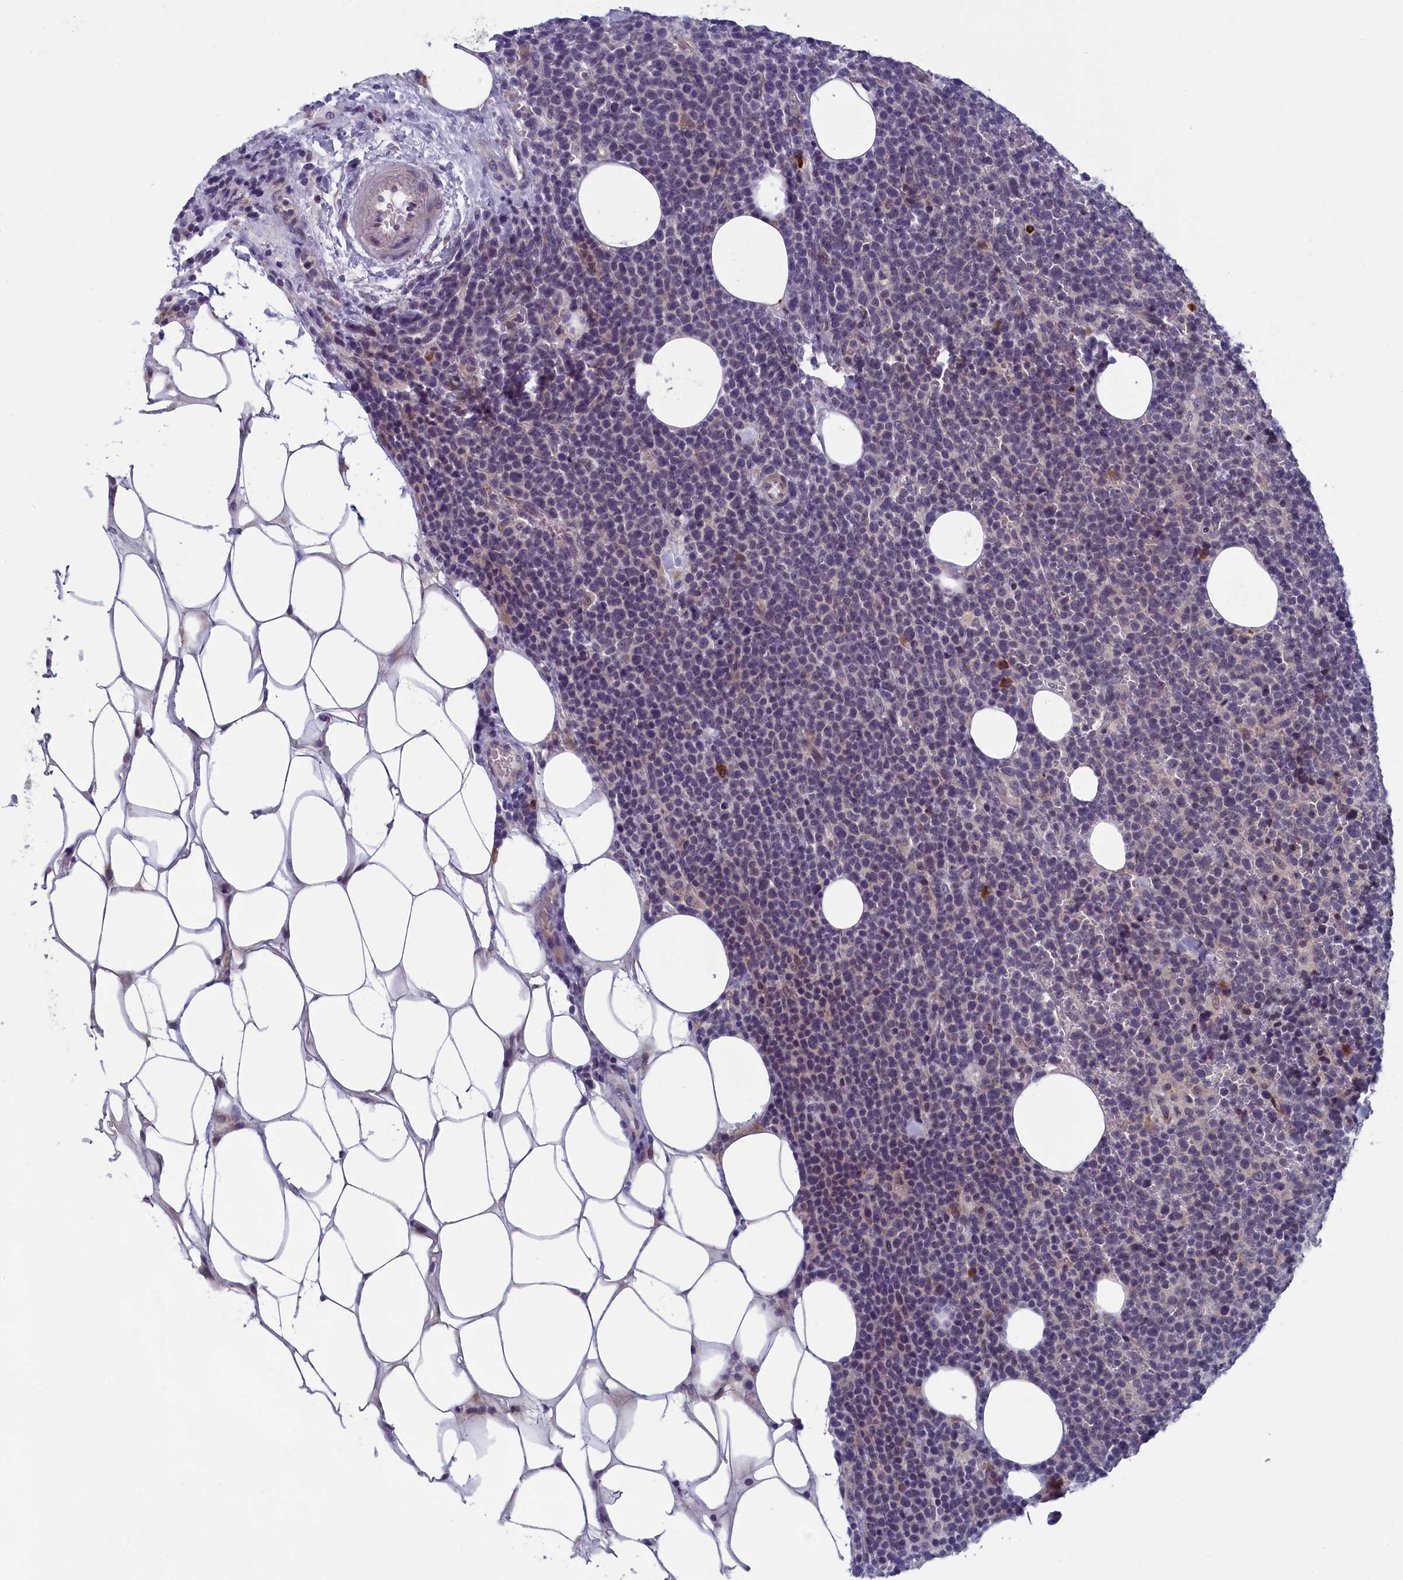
{"staining": {"intensity": "negative", "quantity": "none", "location": "none"}, "tissue": "lymphoma", "cell_type": "Tumor cells", "image_type": "cancer", "snomed": [{"axis": "morphology", "description": "Malignant lymphoma, non-Hodgkin's type, High grade"}, {"axis": "topography", "description": "Lymph node"}], "caption": "Immunohistochemistry micrograph of human lymphoma stained for a protein (brown), which reveals no expression in tumor cells.", "gene": "CNEP1R1", "patient": {"sex": "male", "age": 61}}